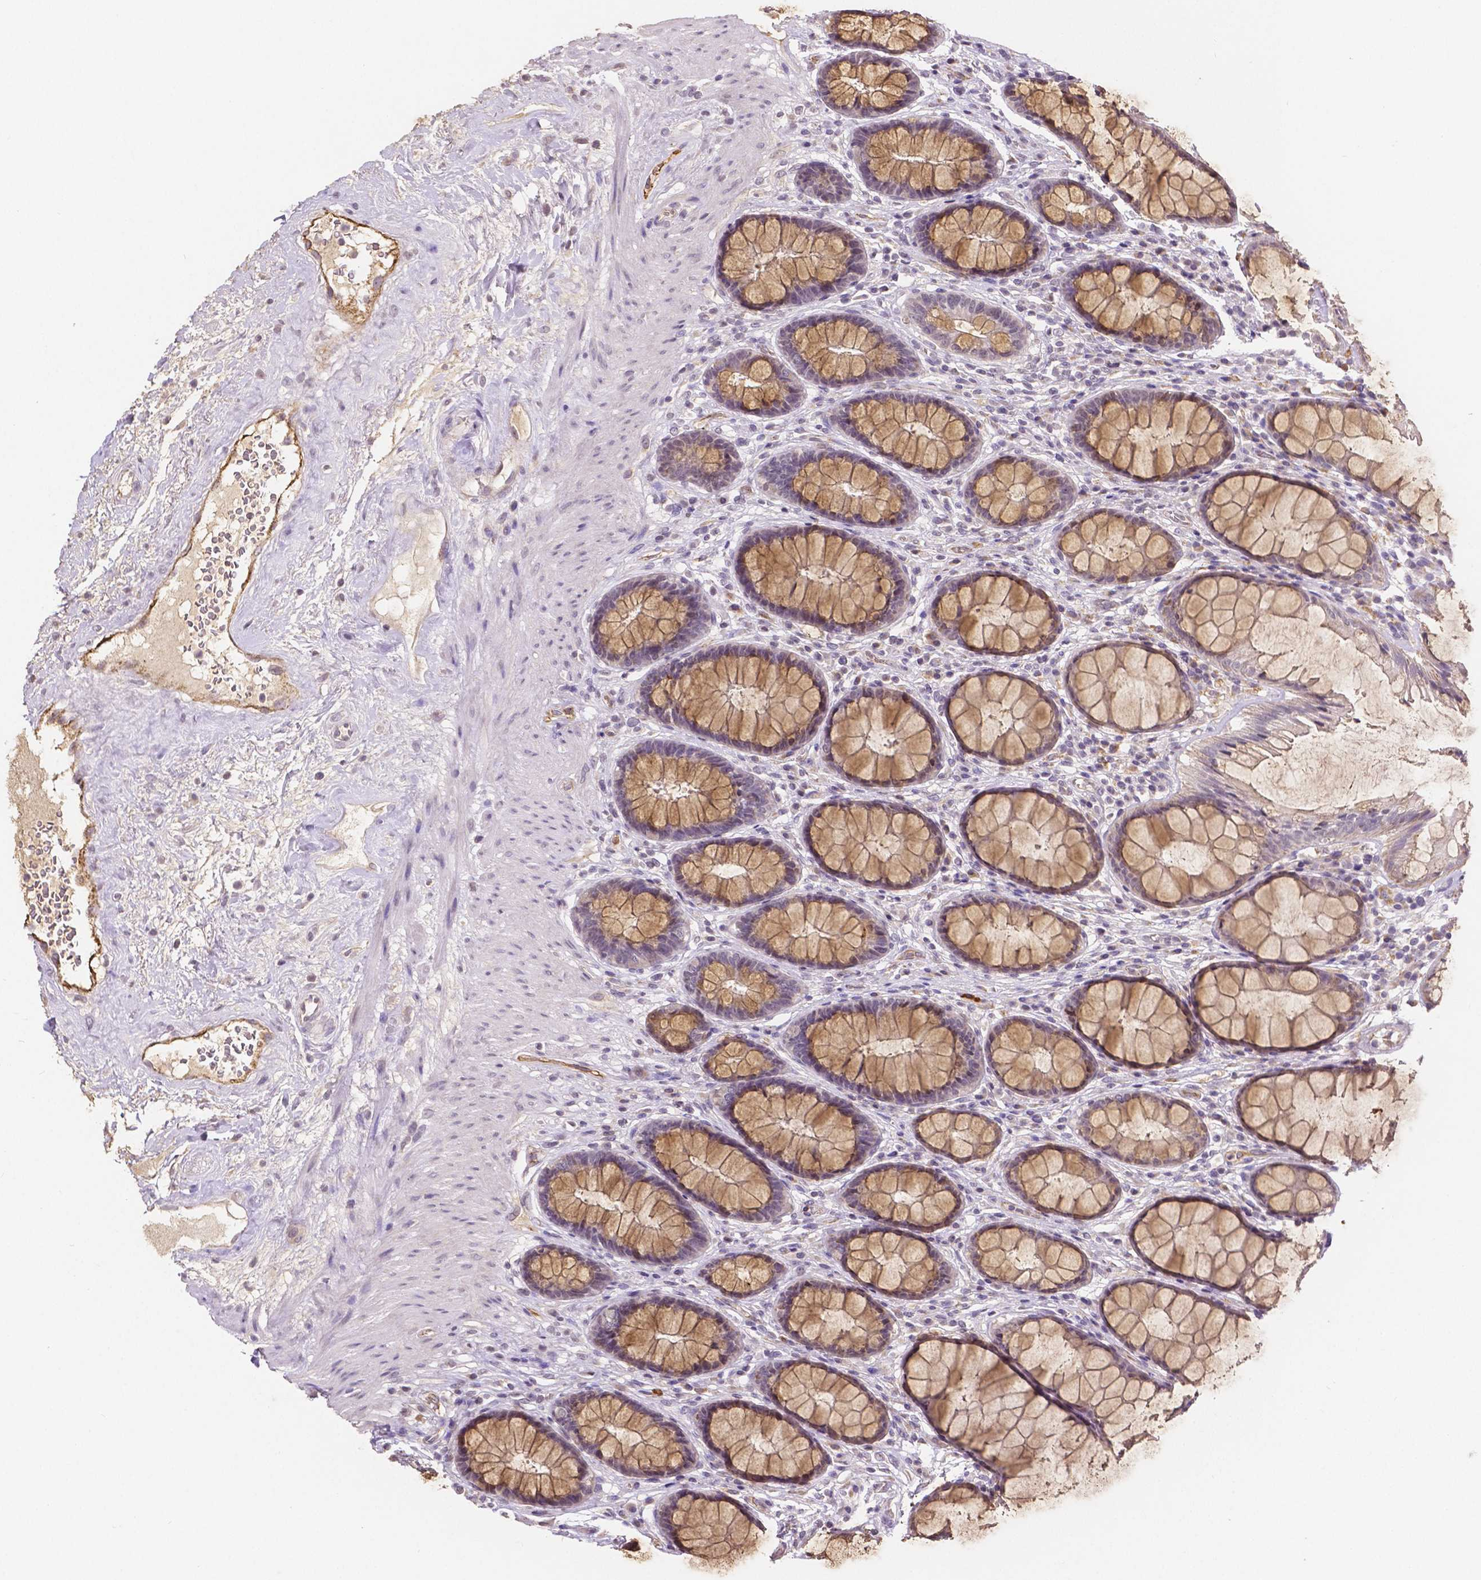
{"staining": {"intensity": "moderate", "quantity": ">75%", "location": "cytoplasmic/membranous"}, "tissue": "rectum", "cell_type": "Glandular cells", "image_type": "normal", "snomed": [{"axis": "morphology", "description": "Normal tissue, NOS"}, {"axis": "topography", "description": "Rectum"}], "caption": "Rectum stained for a protein reveals moderate cytoplasmic/membranous positivity in glandular cells.", "gene": "ELAVL2", "patient": {"sex": "male", "age": 72}}